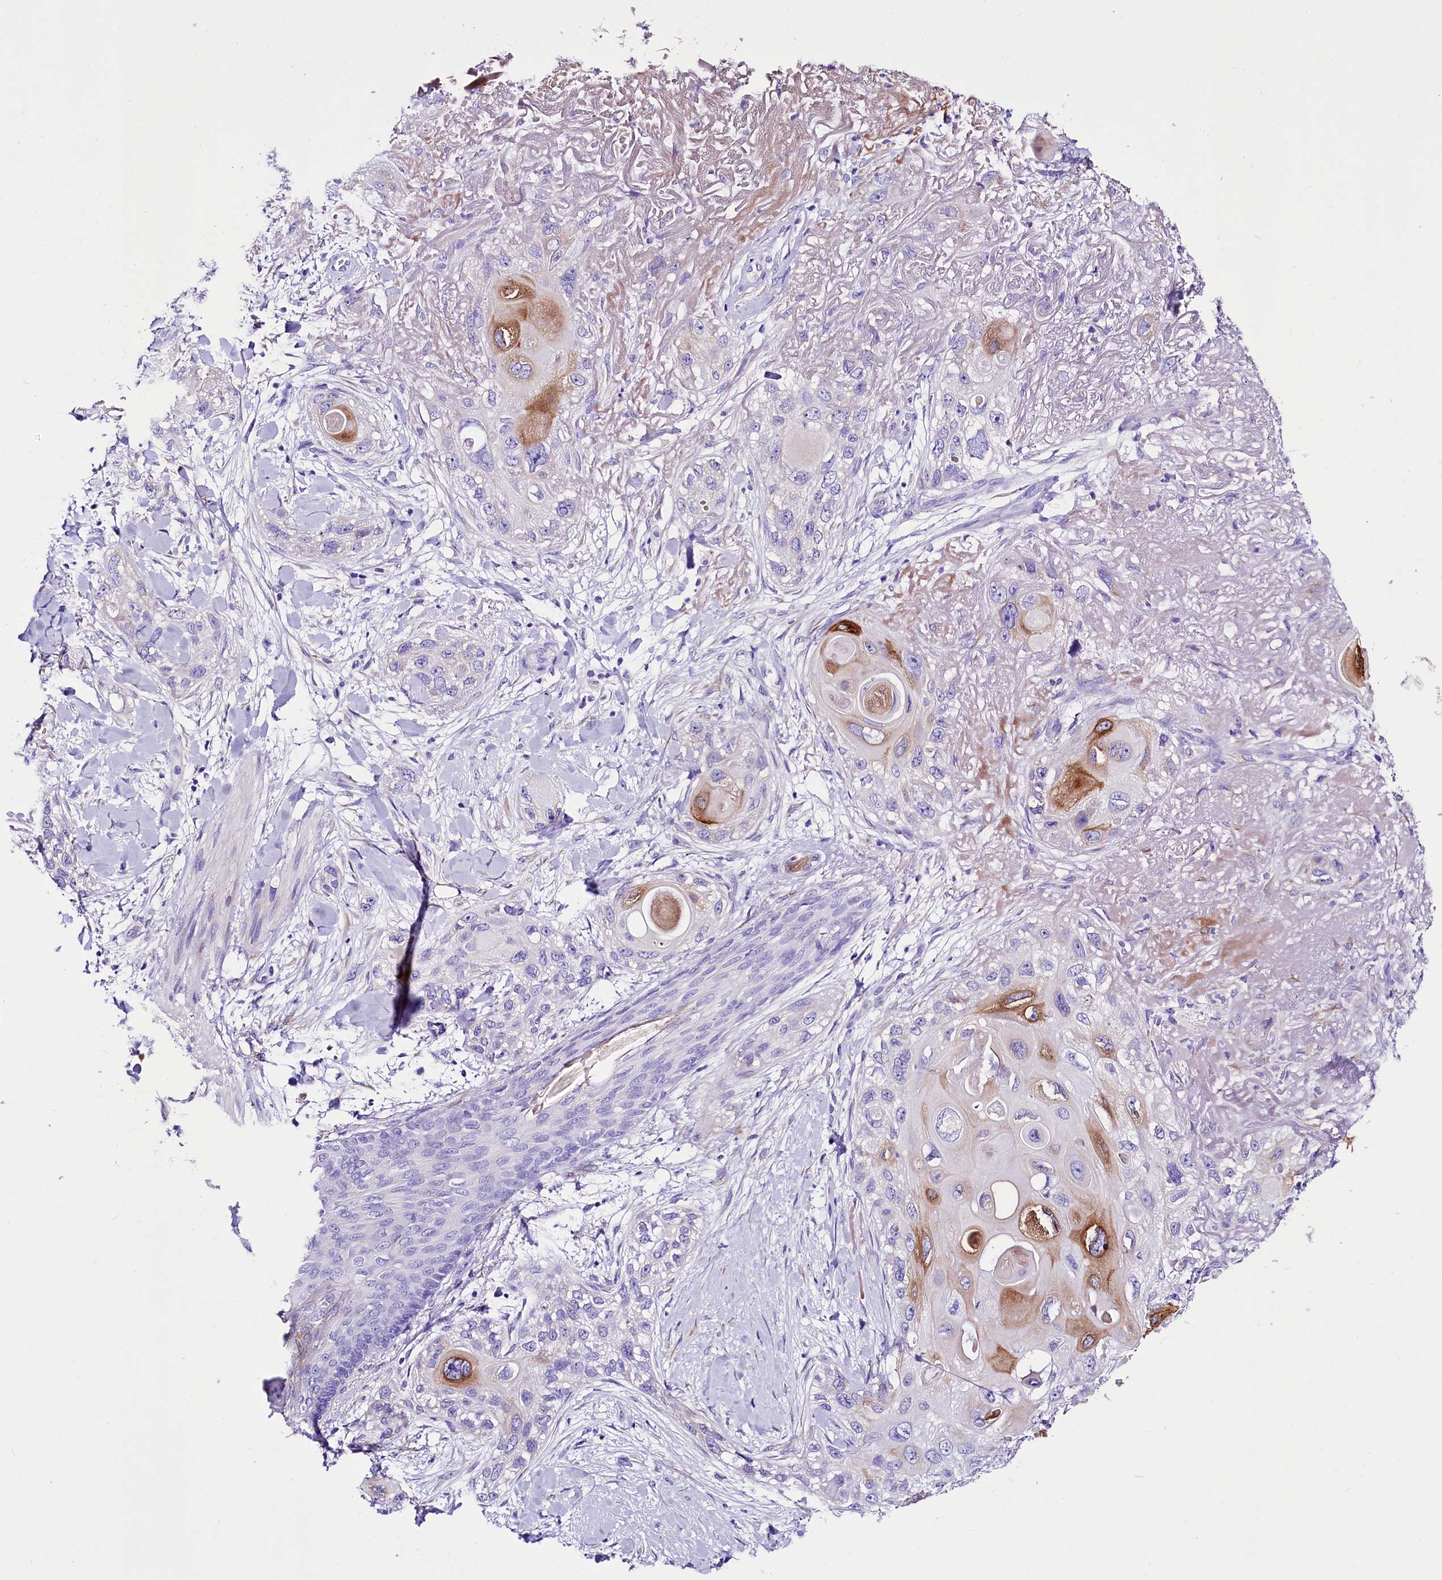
{"staining": {"intensity": "moderate", "quantity": "<25%", "location": "cytoplasmic/membranous"}, "tissue": "skin cancer", "cell_type": "Tumor cells", "image_type": "cancer", "snomed": [{"axis": "morphology", "description": "Normal tissue, NOS"}, {"axis": "morphology", "description": "Squamous cell carcinoma, NOS"}, {"axis": "topography", "description": "Skin"}], "caption": "An image of skin cancer (squamous cell carcinoma) stained for a protein exhibits moderate cytoplasmic/membranous brown staining in tumor cells. (Stains: DAB (3,3'-diaminobenzidine) in brown, nuclei in blue, Microscopy: brightfield microscopy at high magnification).", "gene": "A2ML1", "patient": {"sex": "male", "age": 72}}